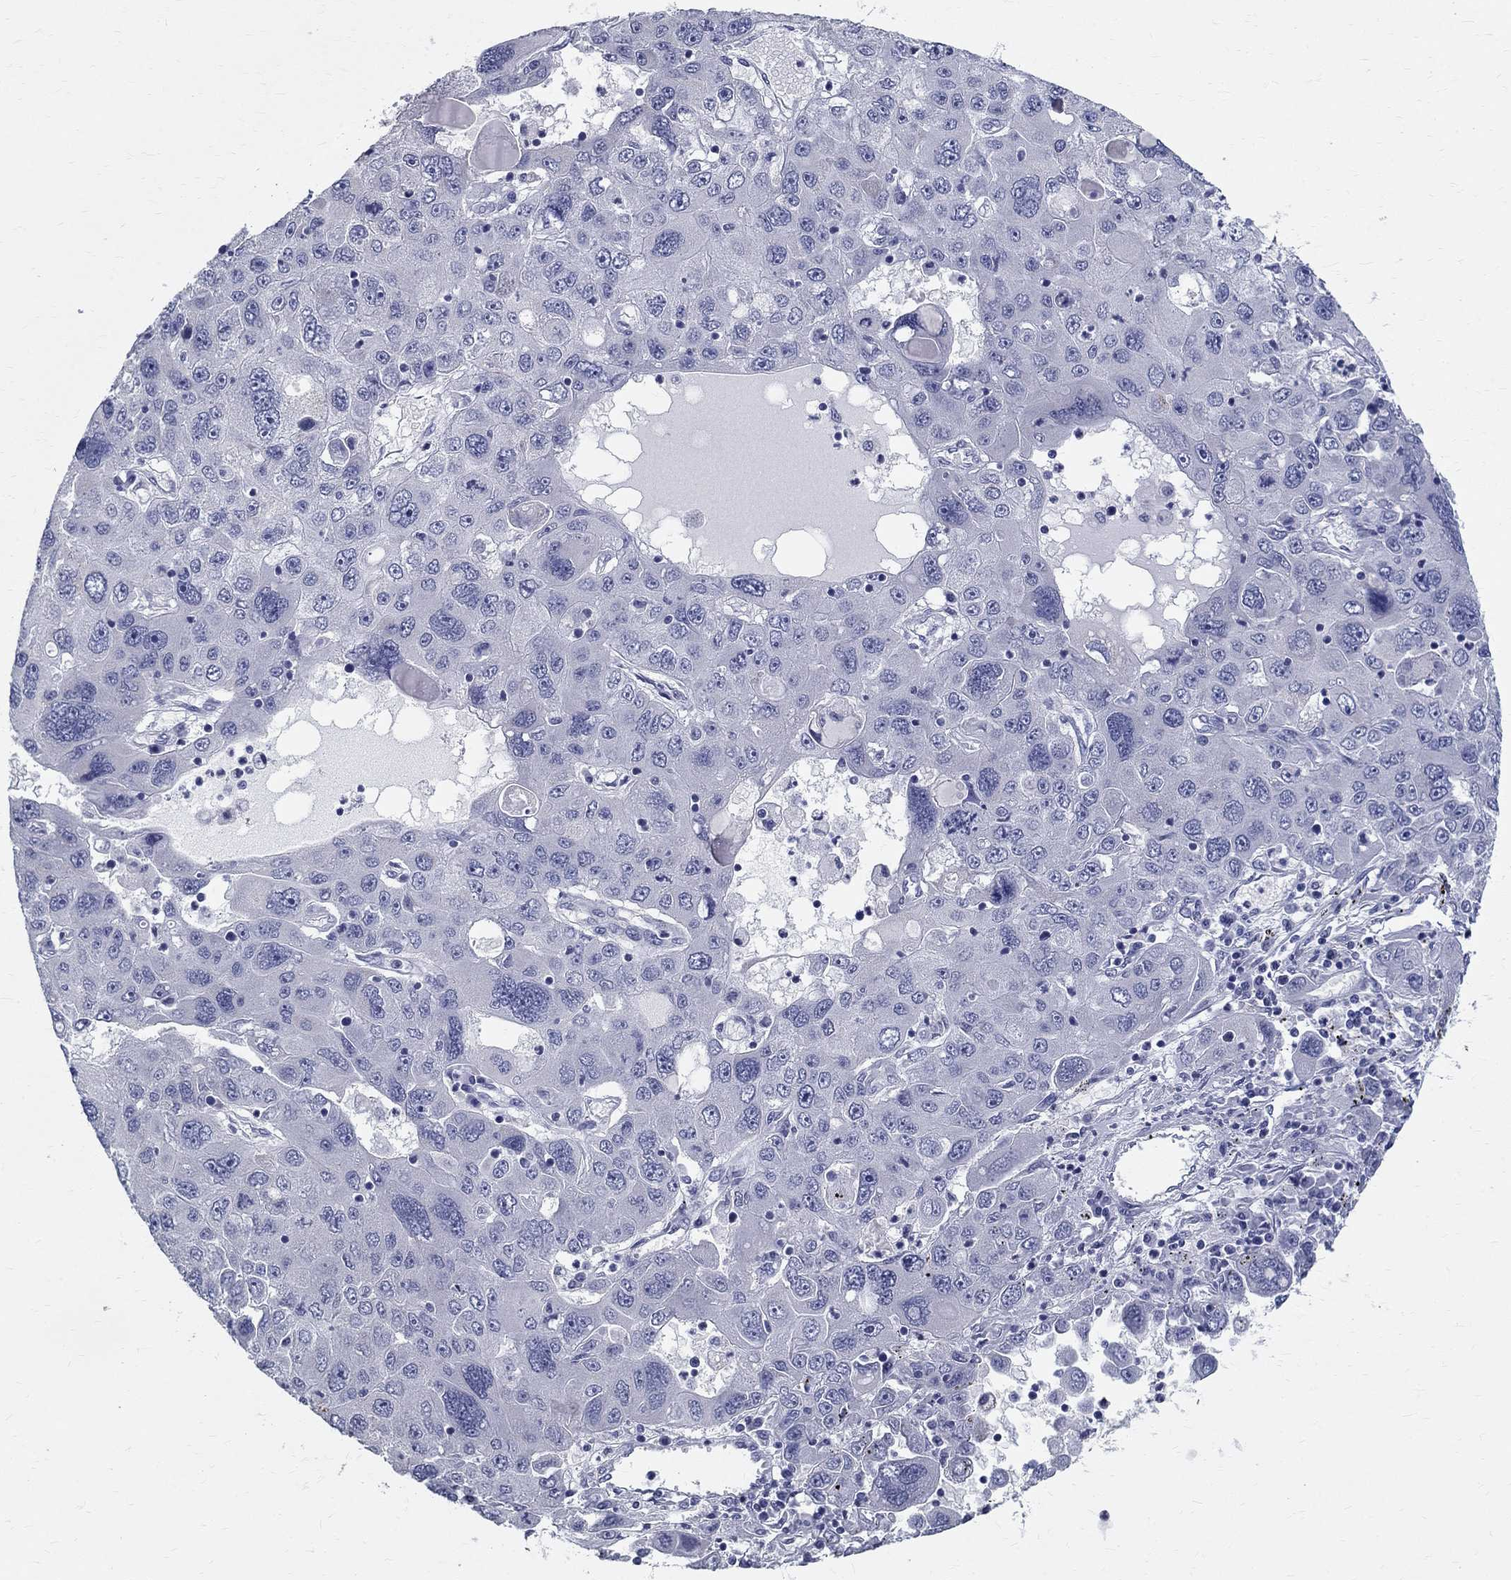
{"staining": {"intensity": "negative", "quantity": "none", "location": "none"}, "tissue": "stomach cancer", "cell_type": "Tumor cells", "image_type": "cancer", "snomed": [{"axis": "morphology", "description": "Adenocarcinoma, NOS"}, {"axis": "topography", "description": "Stomach"}], "caption": "Photomicrograph shows no significant protein expression in tumor cells of stomach cancer (adenocarcinoma).", "gene": "TGM4", "patient": {"sex": "male", "age": 56}}